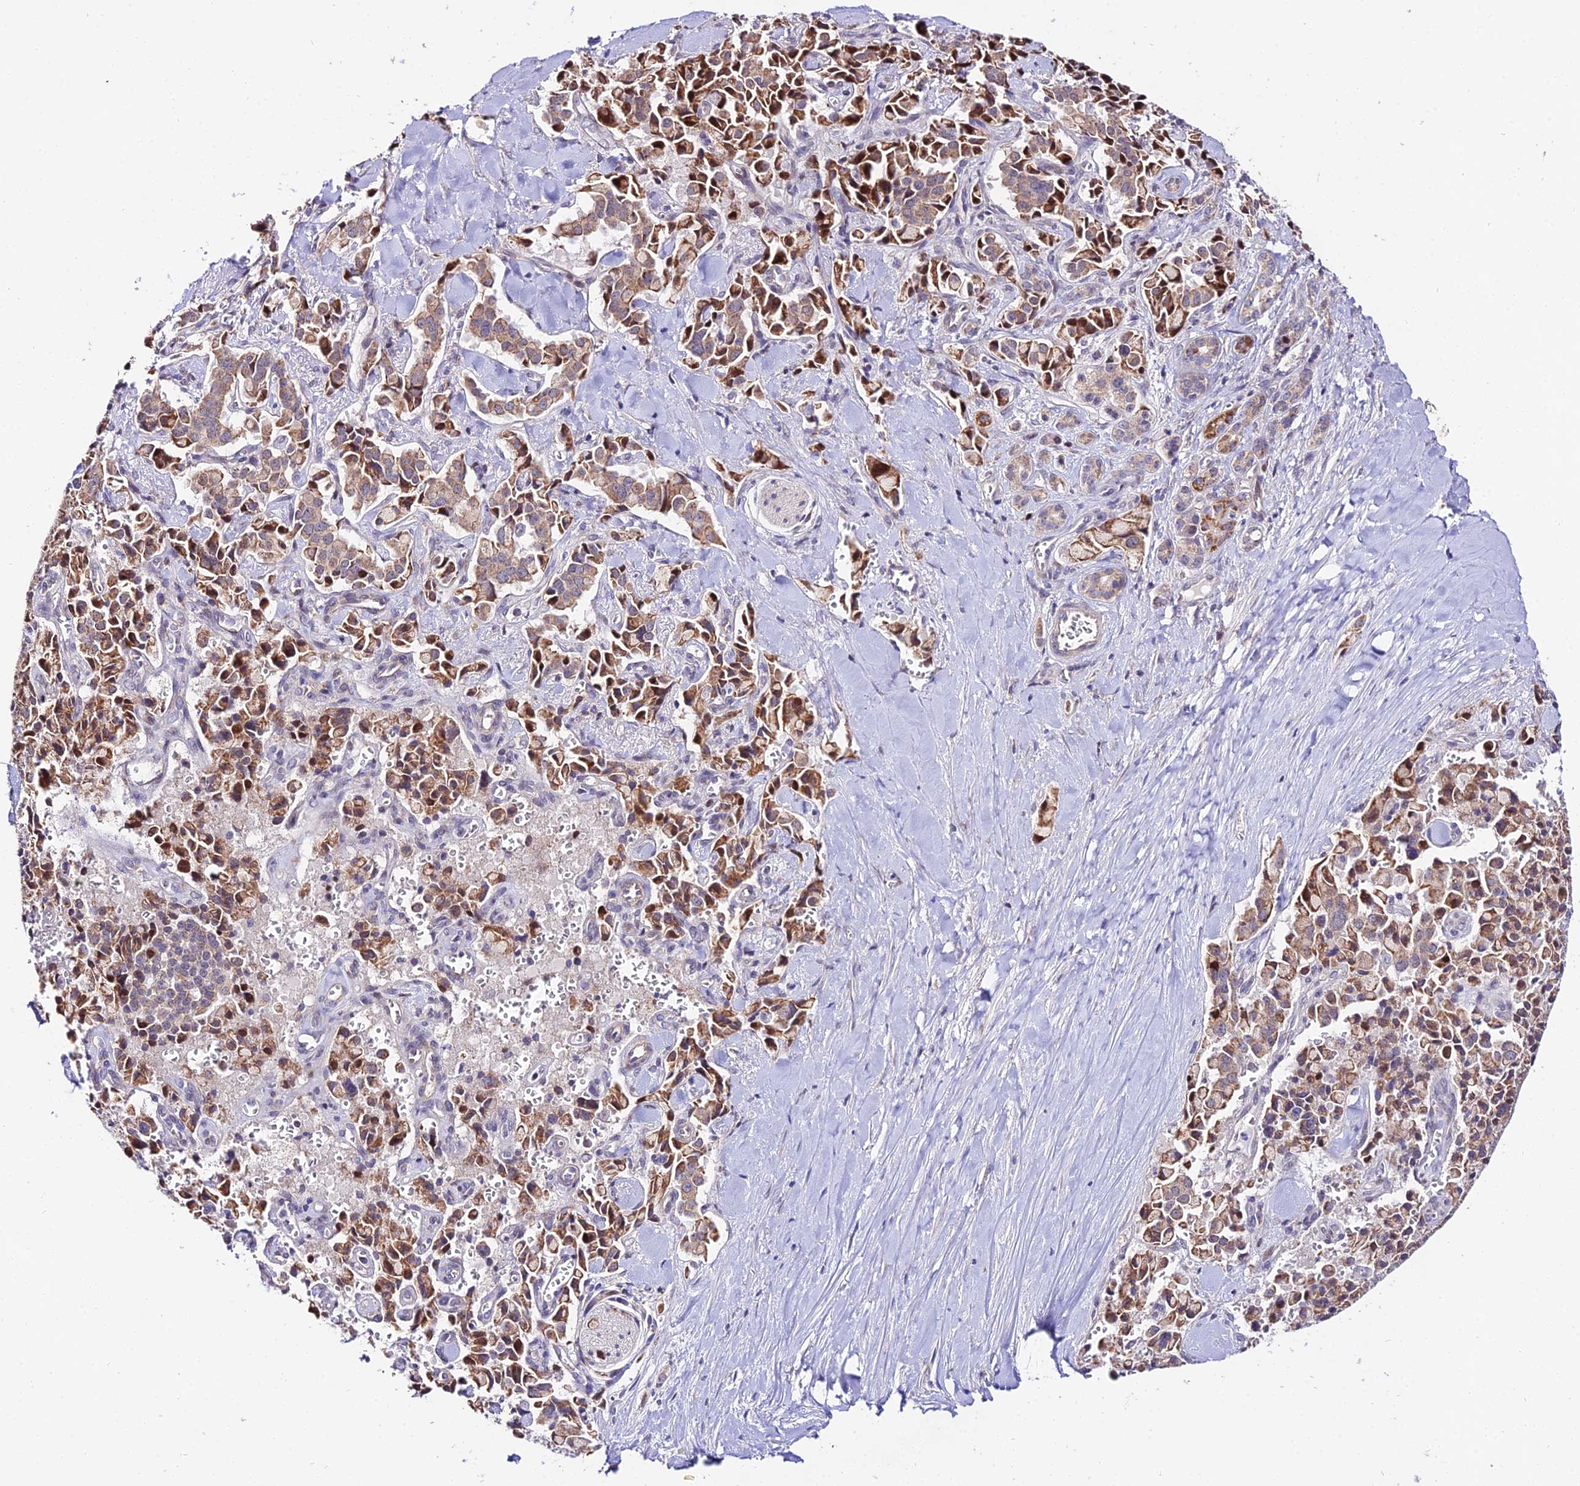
{"staining": {"intensity": "moderate", "quantity": ">75%", "location": "cytoplasmic/membranous"}, "tissue": "pancreatic cancer", "cell_type": "Tumor cells", "image_type": "cancer", "snomed": [{"axis": "morphology", "description": "Adenocarcinoma, NOS"}, {"axis": "topography", "description": "Pancreas"}], "caption": "IHC photomicrograph of neoplastic tissue: pancreatic cancer (adenocarcinoma) stained using immunohistochemistry demonstrates medium levels of moderate protein expression localized specifically in the cytoplasmic/membranous of tumor cells, appearing as a cytoplasmic/membranous brown color.", "gene": "ATP5PB", "patient": {"sex": "male", "age": 65}}